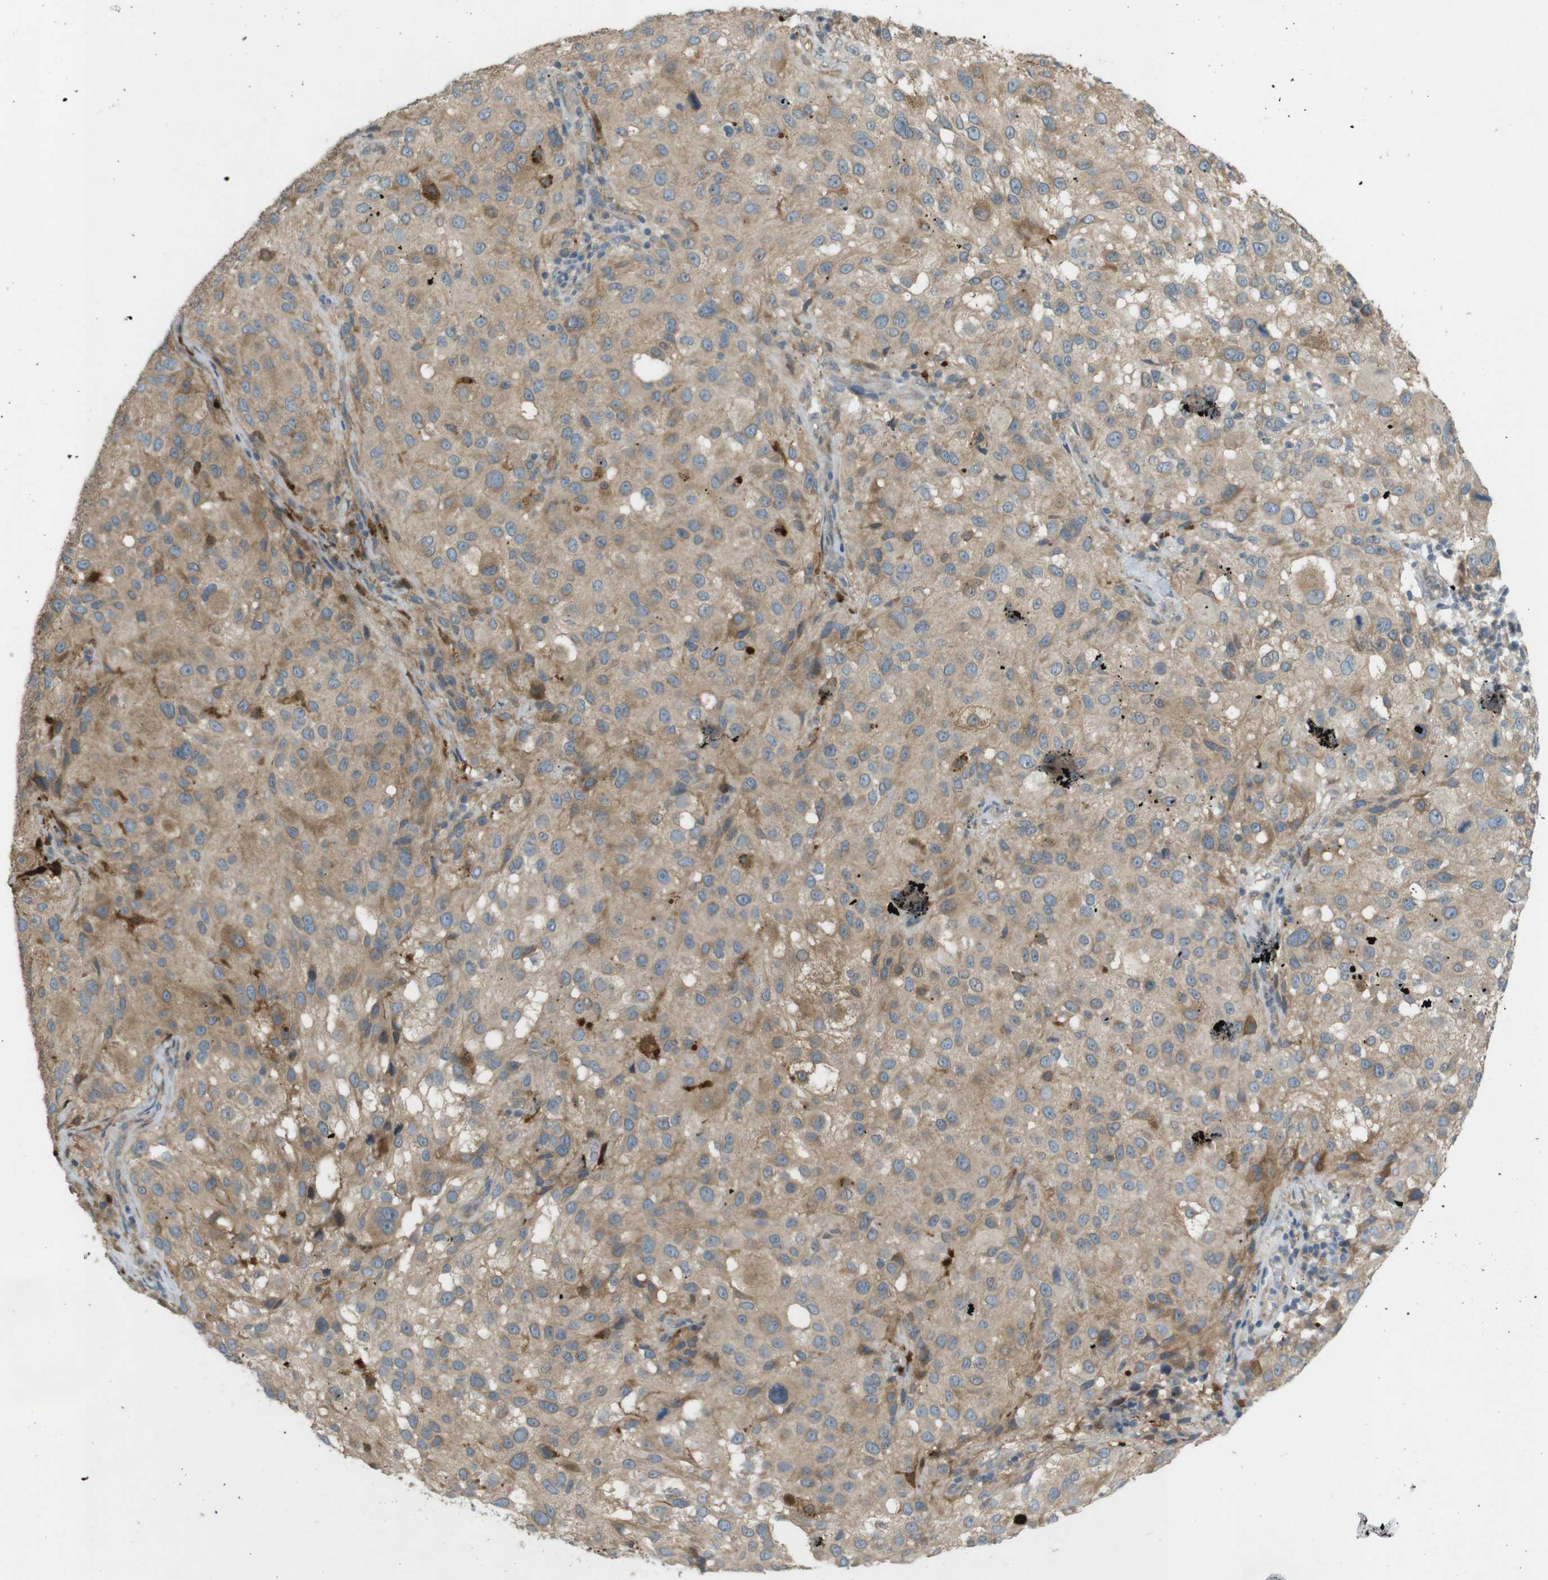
{"staining": {"intensity": "moderate", "quantity": ">75%", "location": "cytoplasmic/membranous"}, "tissue": "melanoma", "cell_type": "Tumor cells", "image_type": "cancer", "snomed": [{"axis": "morphology", "description": "Necrosis, NOS"}, {"axis": "morphology", "description": "Malignant melanoma, NOS"}, {"axis": "topography", "description": "Skin"}], "caption": "DAB (3,3'-diaminobenzidine) immunohistochemical staining of human melanoma shows moderate cytoplasmic/membranous protein positivity in about >75% of tumor cells.", "gene": "TMEM41B", "patient": {"sex": "female", "age": 87}}